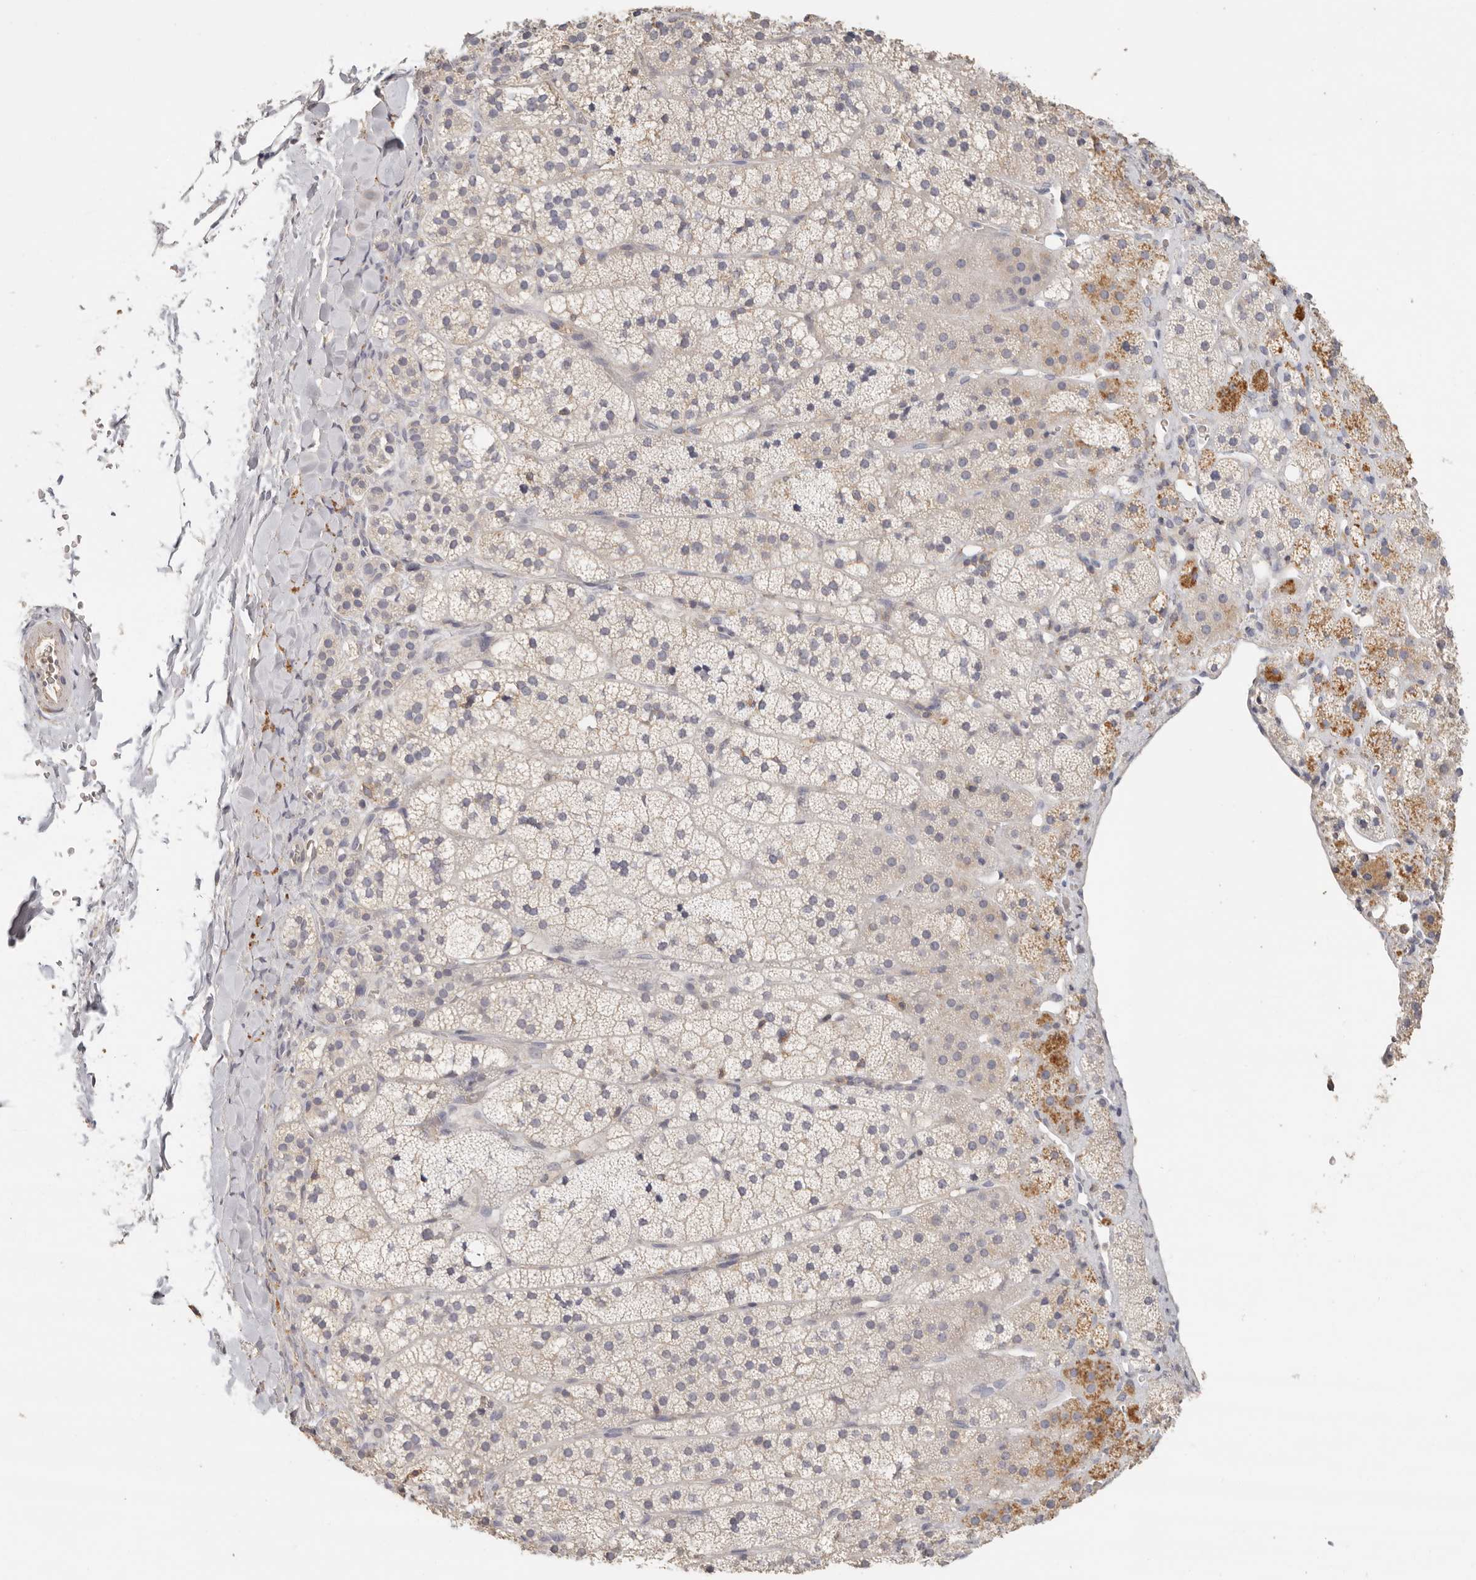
{"staining": {"intensity": "negative", "quantity": "none", "location": "none"}, "tissue": "adrenal gland", "cell_type": "Glandular cells", "image_type": "normal", "snomed": [{"axis": "morphology", "description": "Normal tissue, NOS"}, {"axis": "topography", "description": "Adrenal gland"}], "caption": "Immunohistochemistry micrograph of normal human adrenal gland stained for a protein (brown), which exhibits no staining in glandular cells.", "gene": "CSK", "patient": {"sex": "female", "age": 44}}